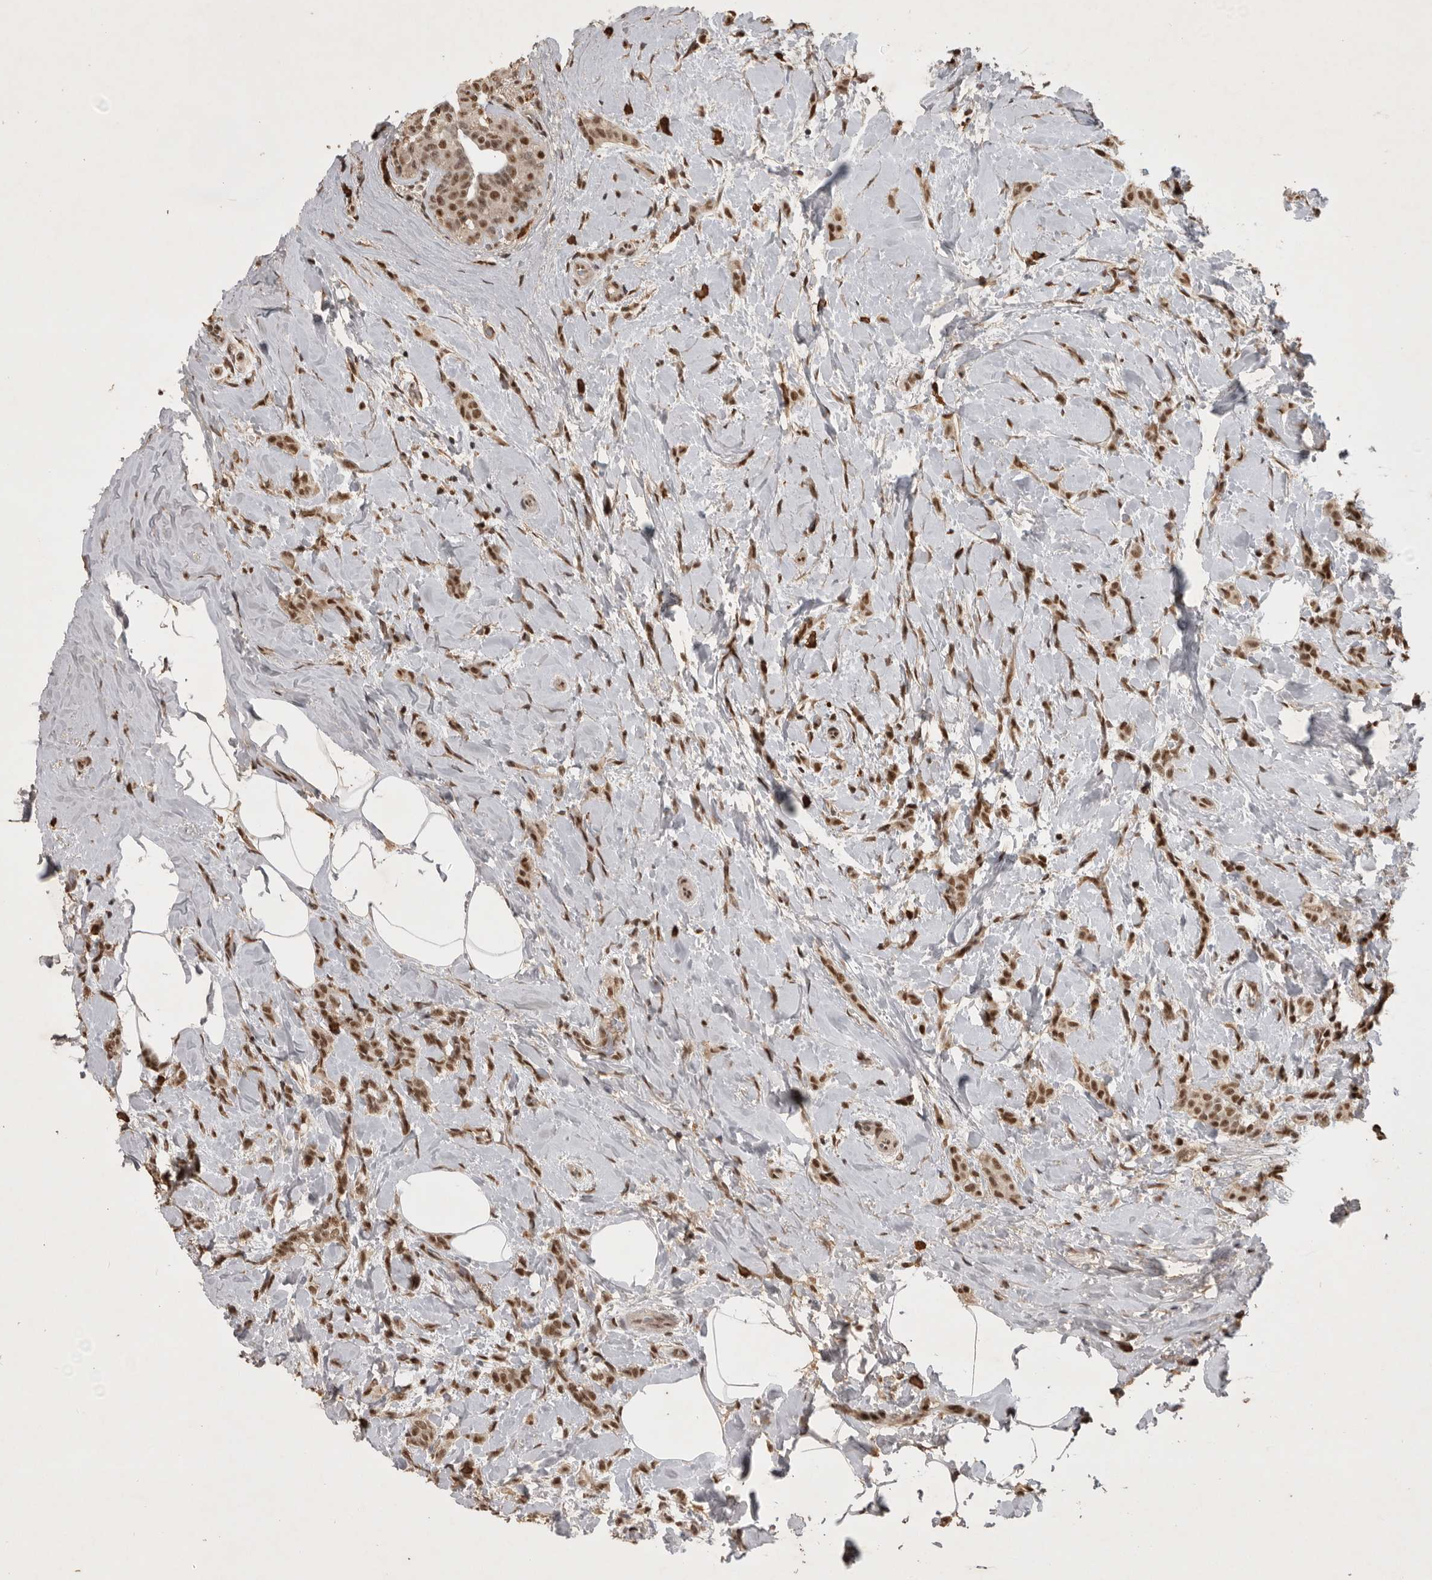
{"staining": {"intensity": "moderate", "quantity": ">75%", "location": "nuclear"}, "tissue": "breast cancer", "cell_type": "Tumor cells", "image_type": "cancer", "snomed": [{"axis": "morphology", "description": "Lobular carcinoma, in situ"}, {"axis": "morphology", "description": "Lobular carcinoma"}, {"axis": "topography", "description": "Breast"}], "caption": "Moderate nuclear staining for a protein is identified in approximately >75% of tumor cells of lobular carcinoma in situ (breast) using immunohistochemistry.", "gene": "CBLL1", "patient": {"sex": "female", "age": 41}}